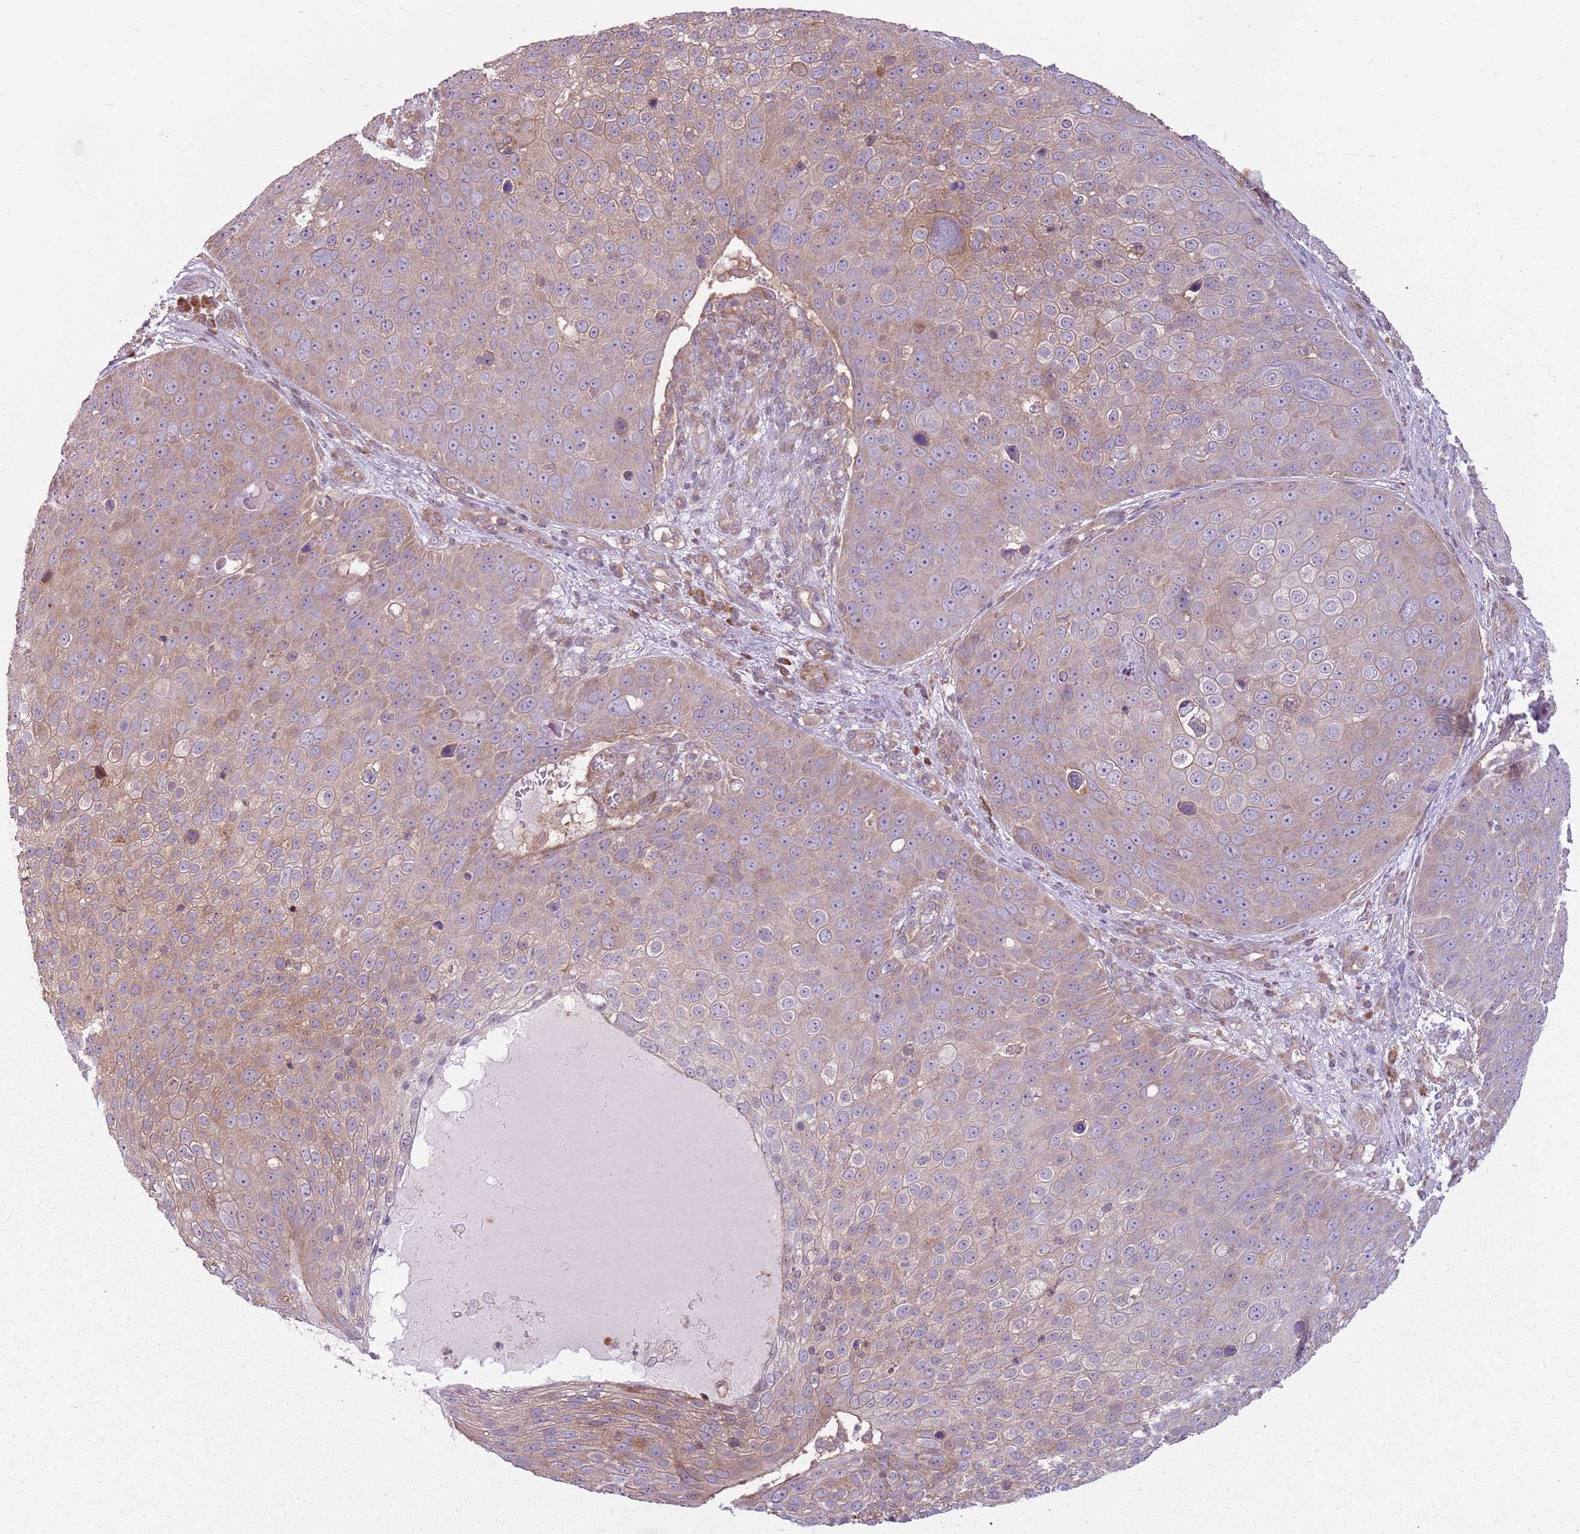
{"staining": {"intensity": "weak", "quantity": "25%-75%", "location": "cytoplasmic/membranous"}, "tissue": "skin cancer", "cell_type": "Tumor cells", "image_type": "cancer", "snomed": [{"axis": "morphology", "description": "Squamous cell carcinoma, NOS"}, {"axis": "topography", "description": "Skin"}], "caption": "Skin cancer stained for a protein (brown) reveals weak cytoplasmic/membranous positive staining in approximately 25%-75% of tumor cells.", "gene": "RPL21", "patient": {"sex": "male", "age": 71}}